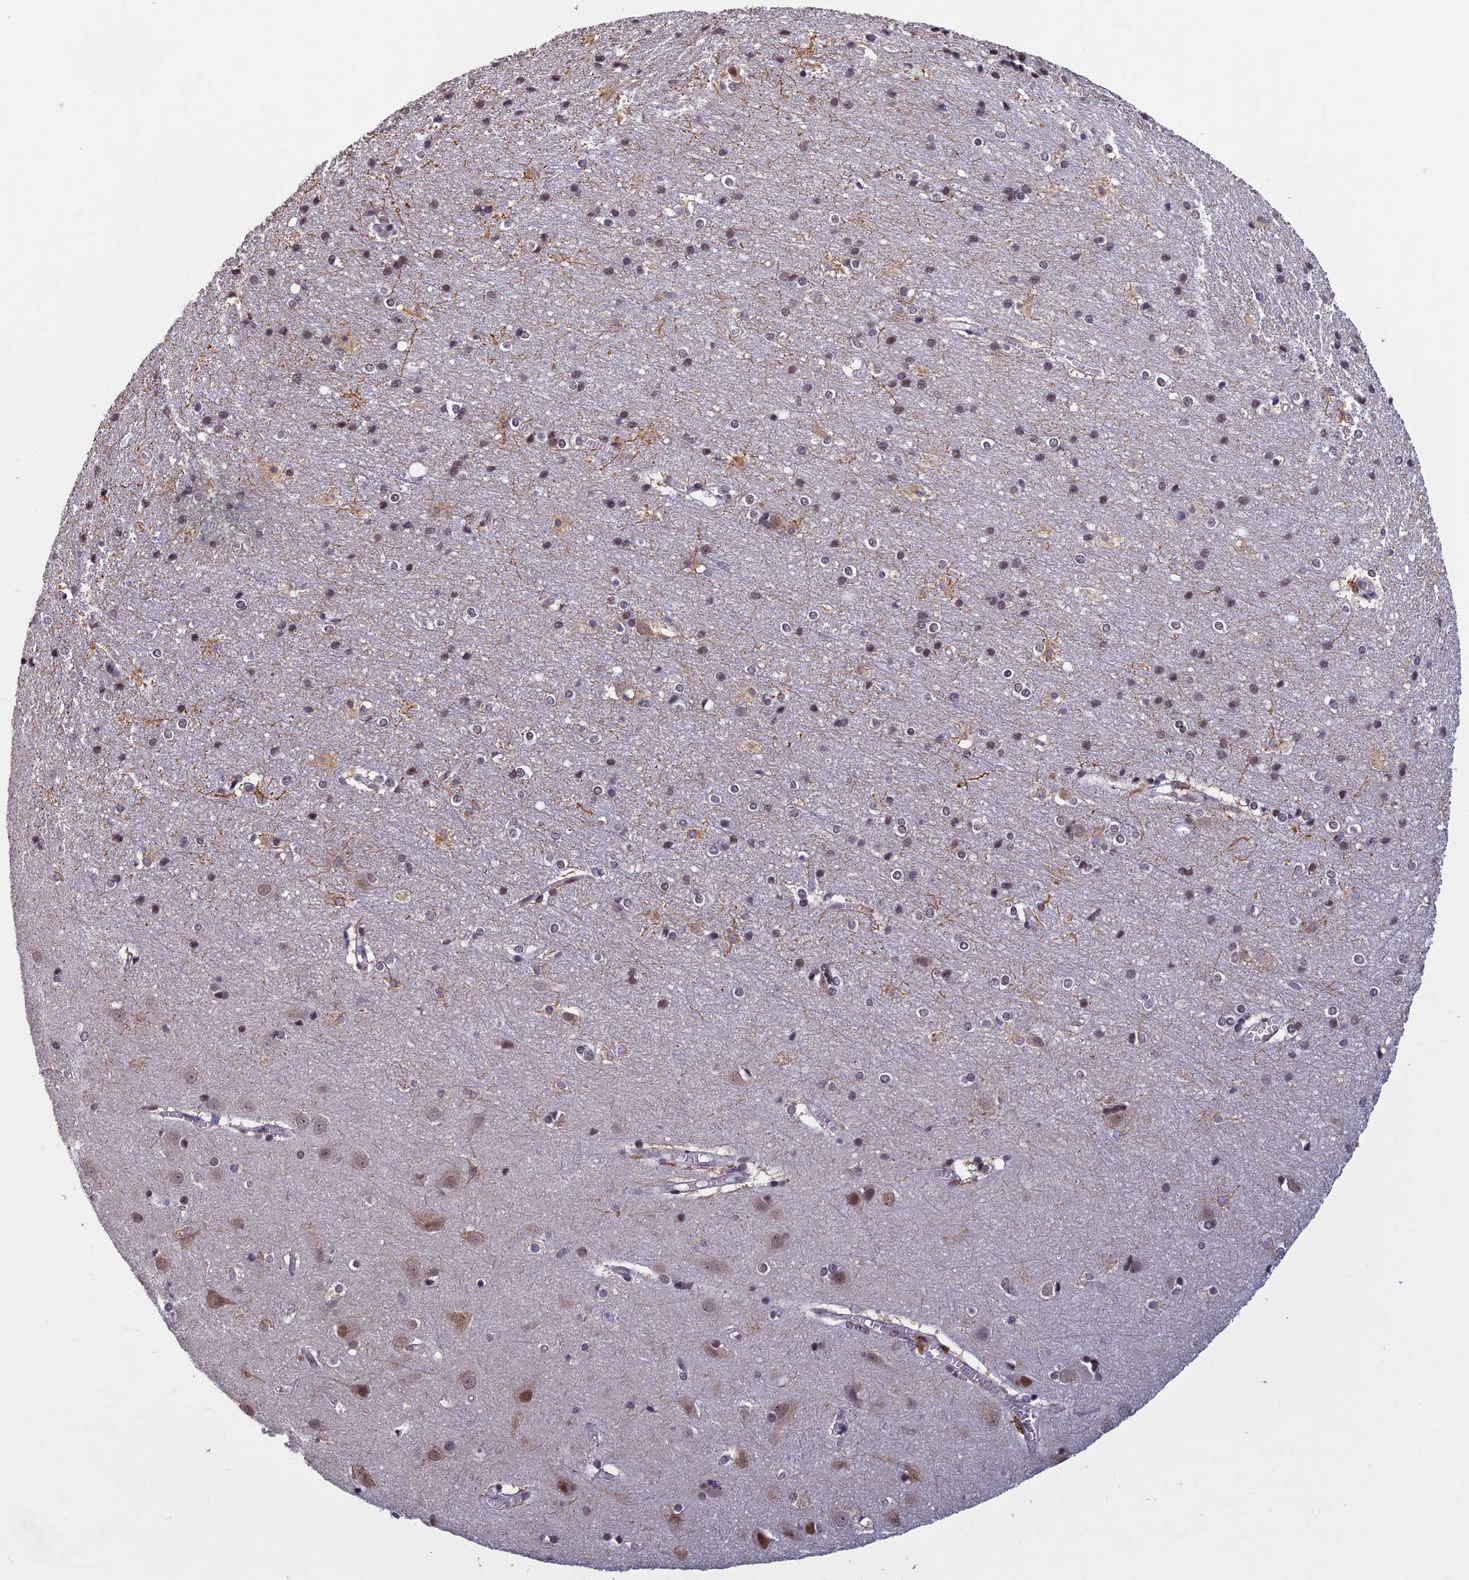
{"staining": {"intensity": "negative", "quantity": "none", "location": "none"}, "tissue": "cerebral cortex", "cell_type": "Endothelial cells", "image_type": "normal", "snomed": [{"axis": "morphology", "description": "Normal tissue, NOS"}, {"axis": "topography", "description": "Cerebral cortex"}], "caption": "DAB (3,3'-diaminobenzidine) immunohistochemical staining of normal human cerebral cortex shows no significant positivity in endothelial cells. The staining is performed using DAB brown chromogen with nuclei counter-stained in using hematoxylin.", "gene": "RNF40", "patient": {"sex": "male", "age": 54}}